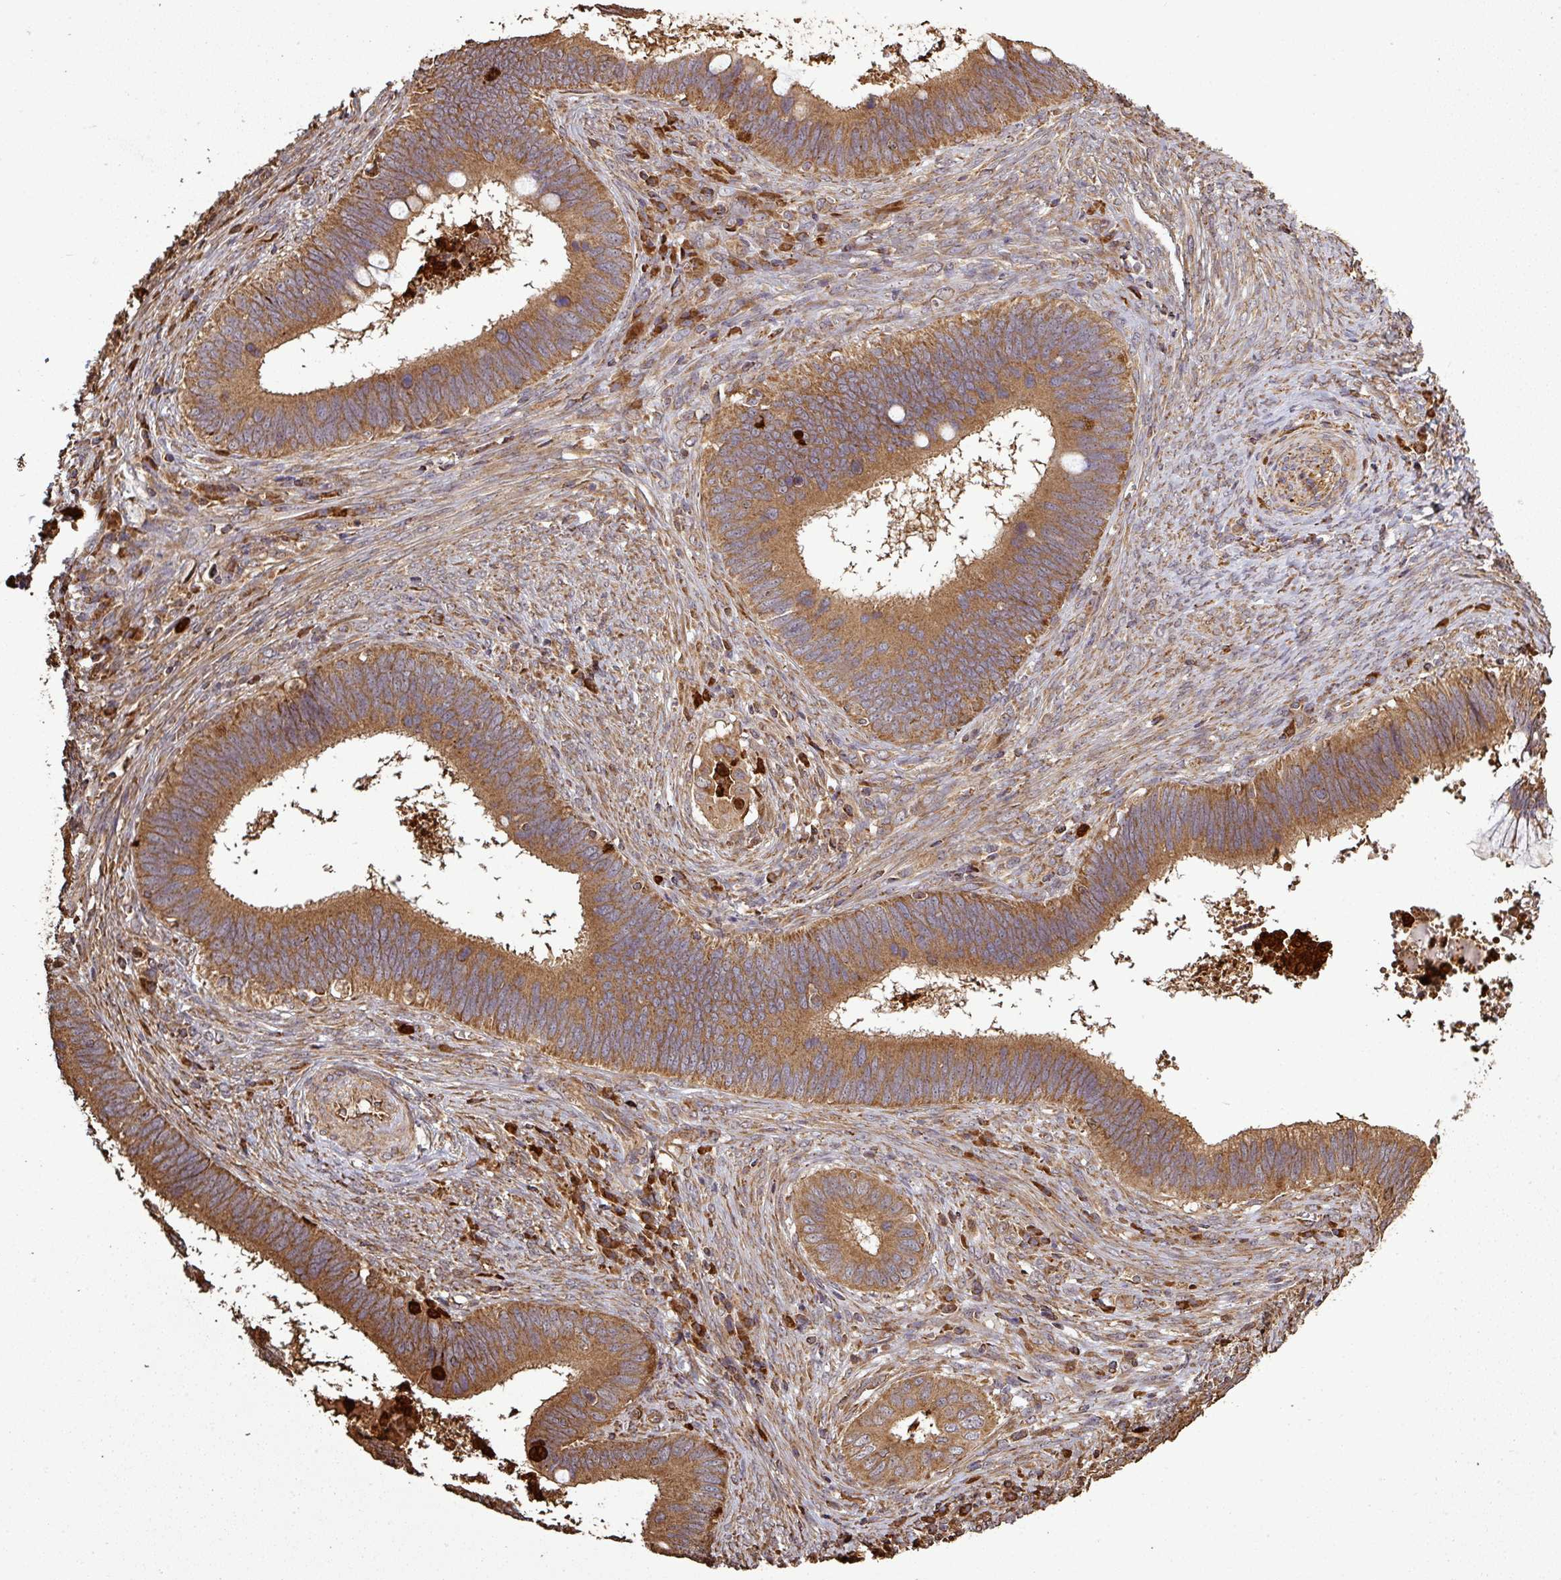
{"staining": {"intensity": "moderate", "quantity": ">75%", "location": "cytoplasmic/membranous"}, "tissue": "cervical cancer", "cell_type": "Tumor cells", "image_type": "cancer", "snomed": [{"axis": "morphology", "description": "Adenocarcinoma, NOS"}, {"axis": "topography", "description": "Cervix"}], "caption": "Immunohistochemical staining of human cervical adenocarcinoma reveals medium levels of moderate cytoplasmic/membranous positivity in about >75% of tumor cells.", "gene": "PLEKHM1", "patient": {"sex": "female", "age": 42}}